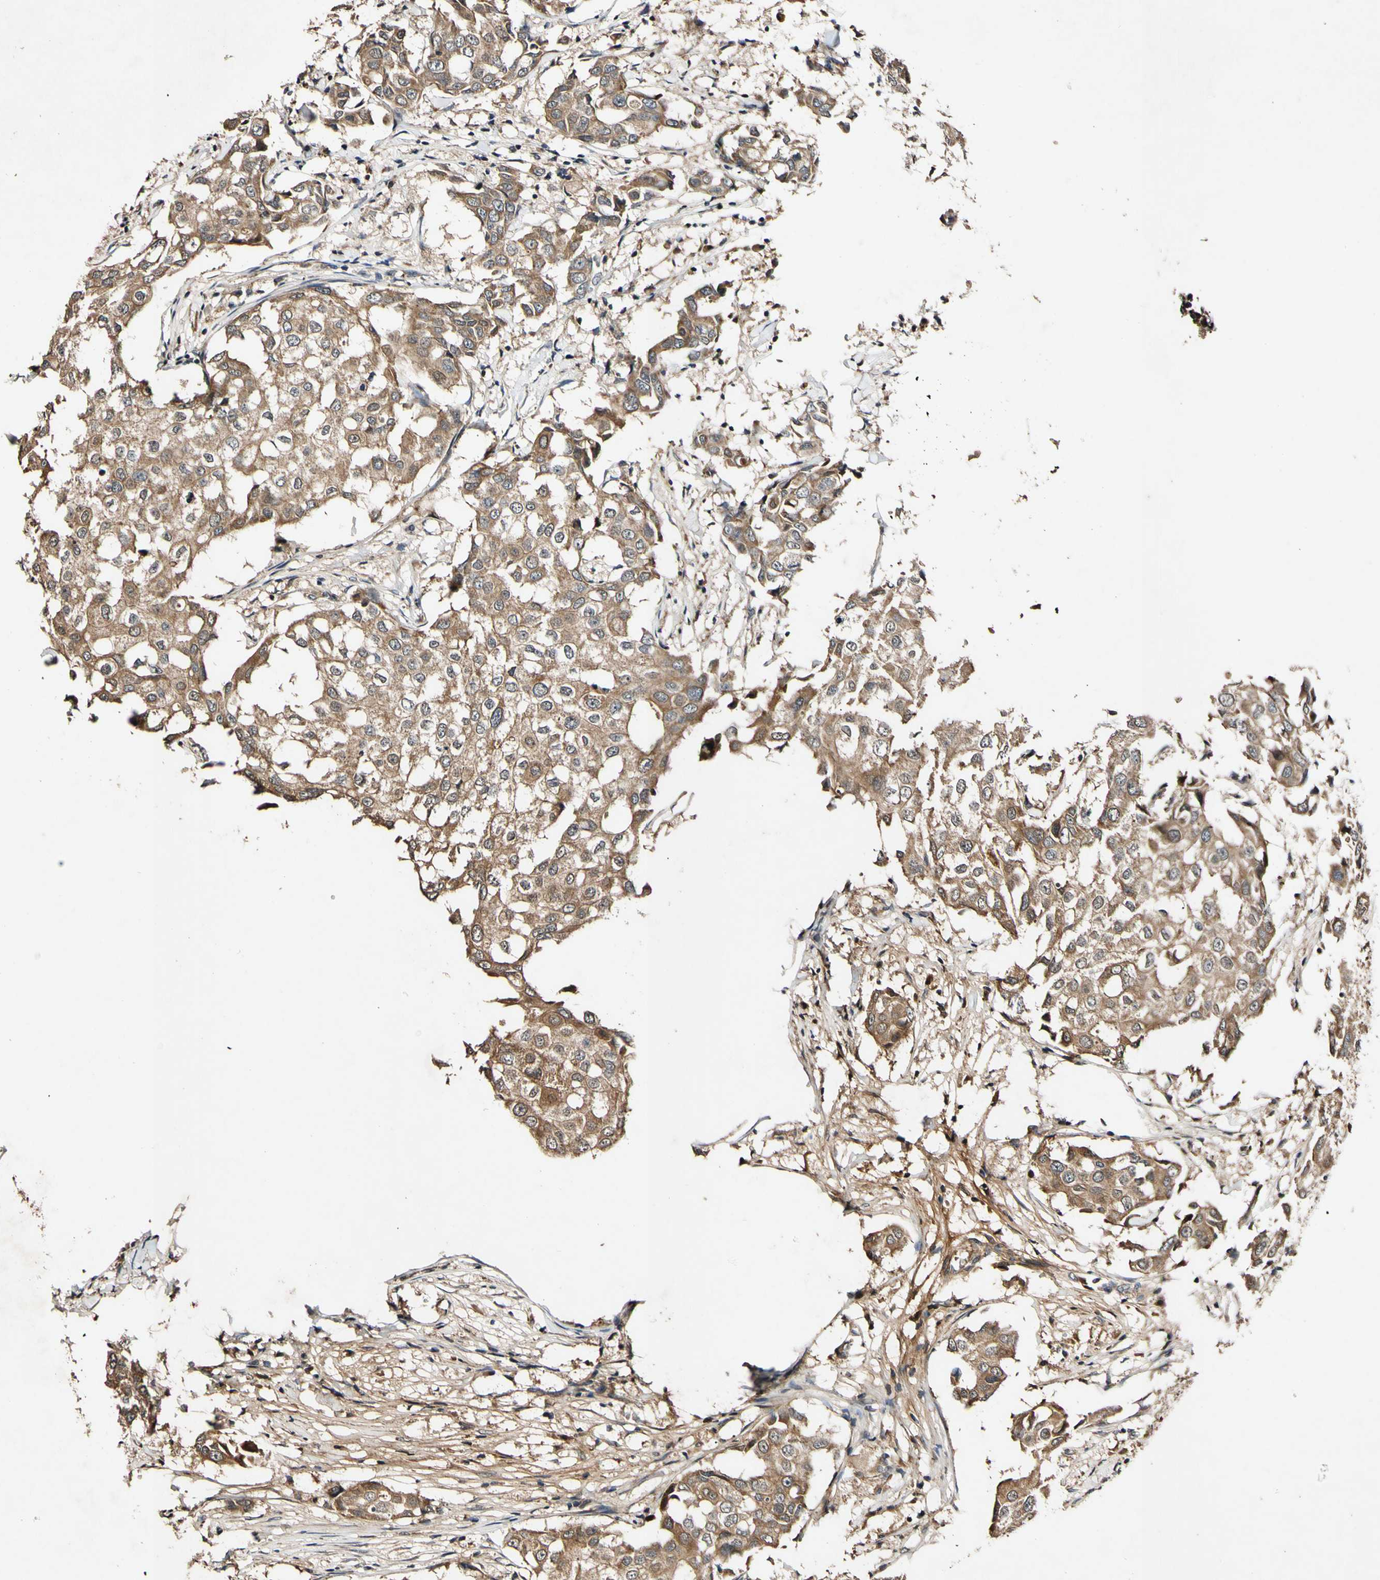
{"staining": {"intensity": "moderate", "quantity": ">75%", "location": "cytoplasmic/membranous"}, "tissue": "breast cancer", "cell_type": "Tumor cells", "image_type": "cancer", "snomed": [{"axis": "morphology", "description": "Duct carcinoma"}, {"axis": "topography", "description": "Breast"}], "caption": "Breast cancer (invasive ductal carcinoma) stained for a protein demonstrates moderate cytoplasmic/membranous positivity in tumor cells. Immunohistochemistry (ihc) stains the protein in brown and the nuclei are stained blue.", "gene": "PLAT", "patient": {"sex": "female", "age": 27}}